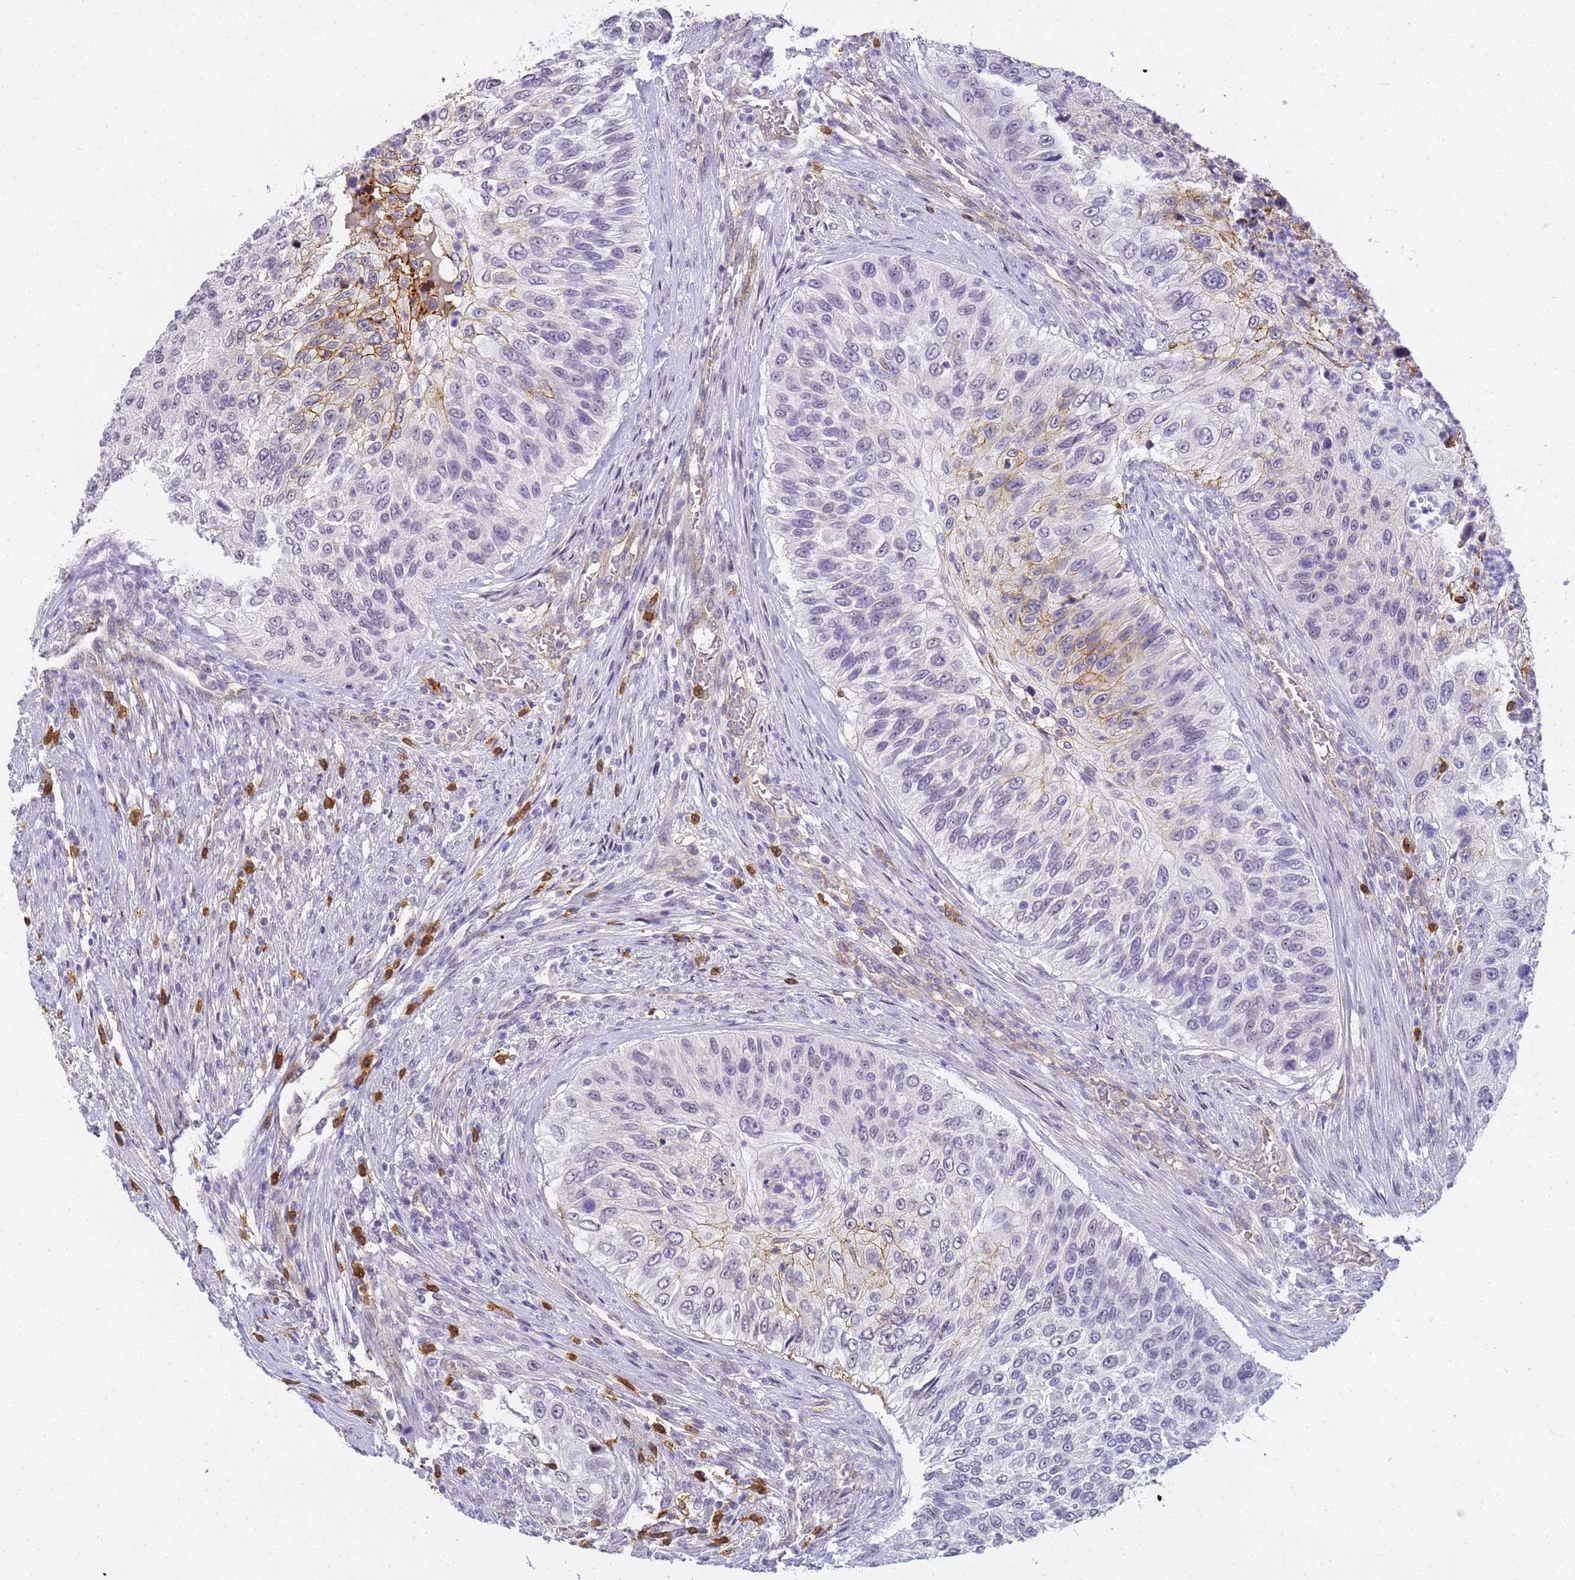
{"staining": {"intensity": "weak", "quantity": "<25%", "location": "cytoplasmic/membranous"}, "tissue": "urothelial cancer", "cell_type": "Tumor cells", "image_type": "cancer", "snomed": [{"axis": "morphology", "description": "Urothelial carcinoma, High grade"}, {"axis": "topography", "description": "Urinary bladder"}], "caption": "DAB immunohistochemical staining of urothelial cancer reveals no significant staining in tumor cells.", "gene": "GON4L", "patient": {"sex": "female", "age": 60}}